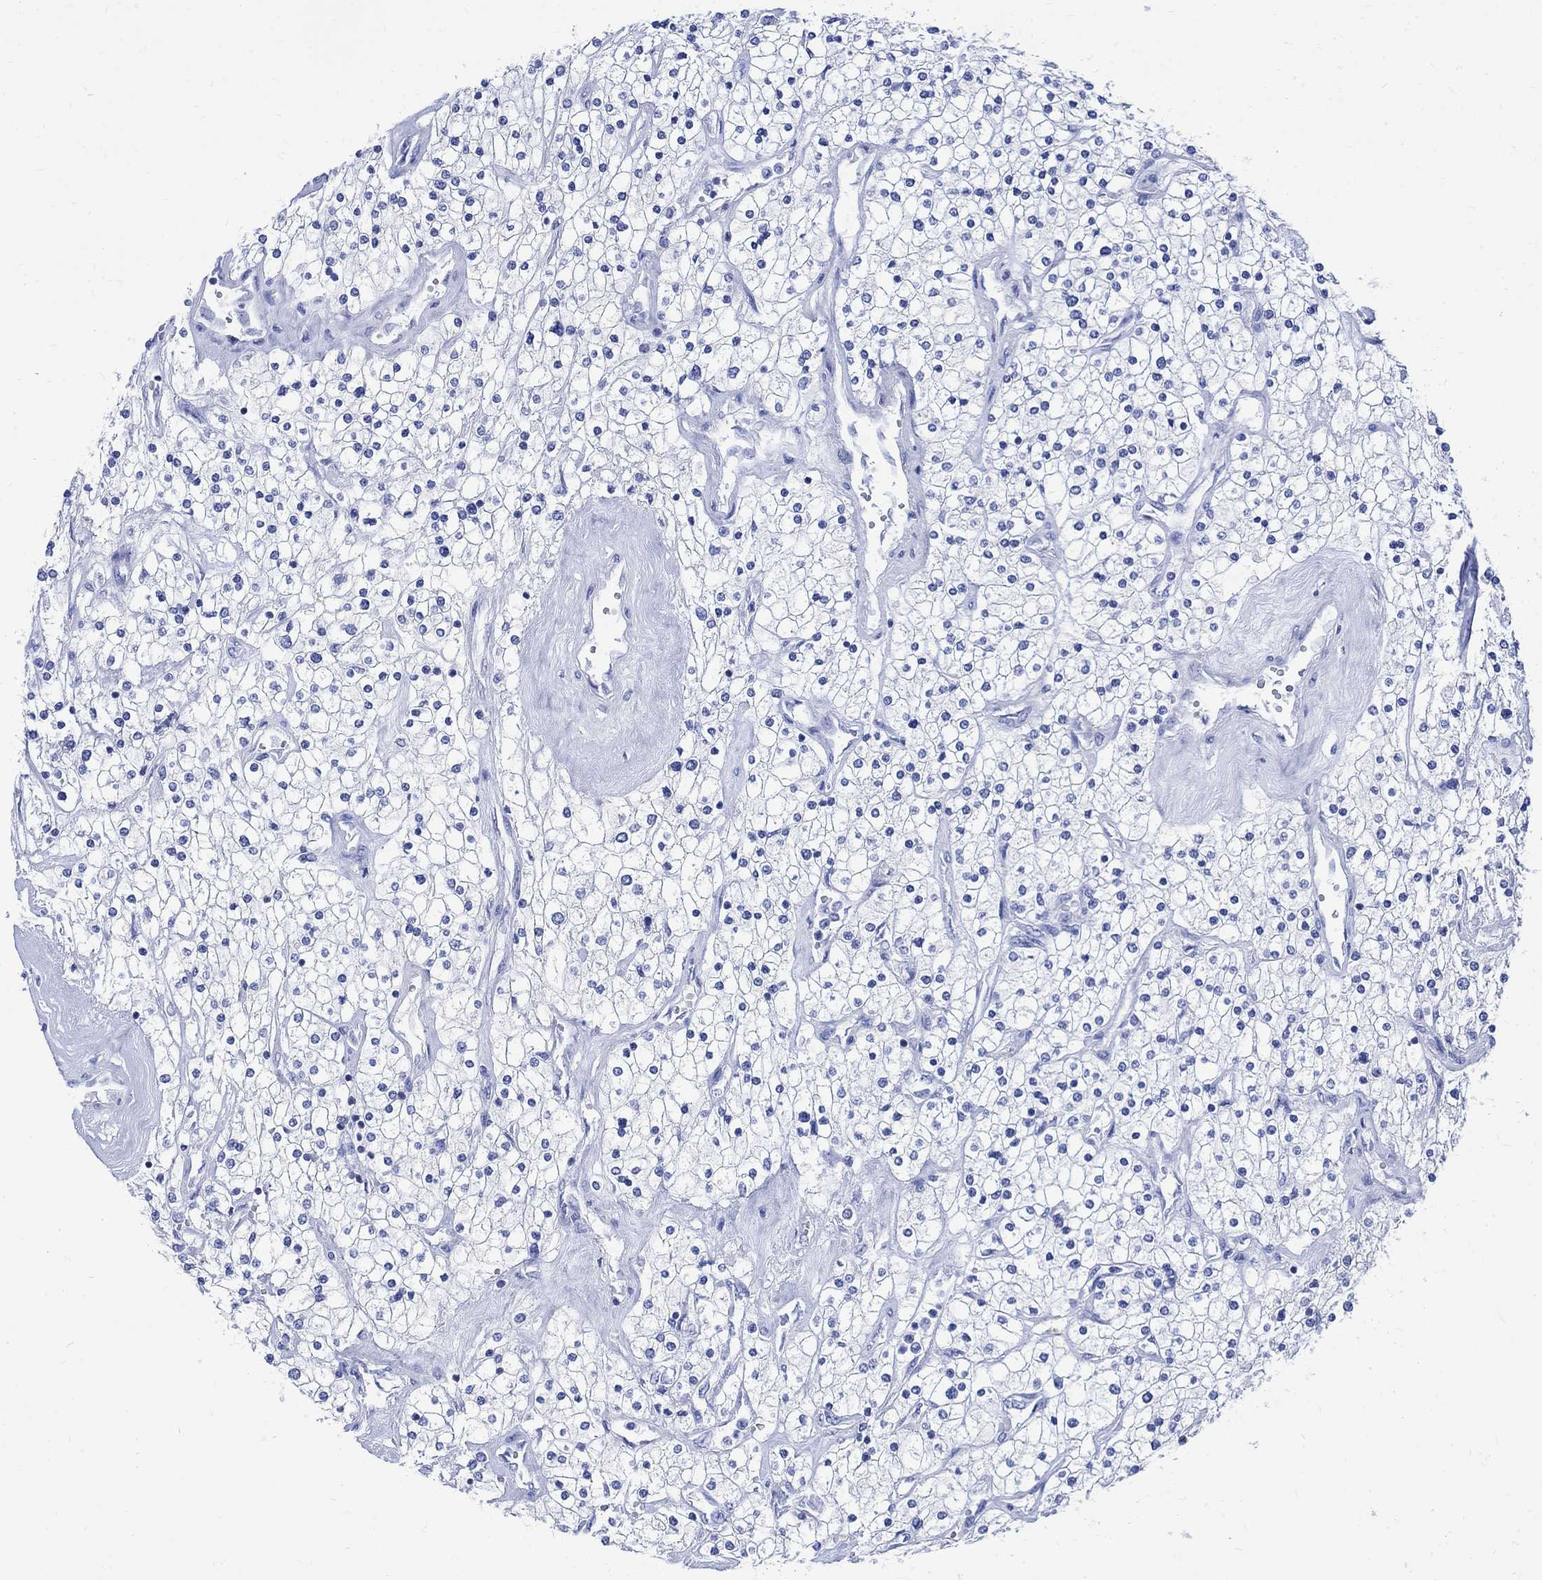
{"staining": {"intensity": "negative", "quantity": "none", "location": "none"}, "tissue": "renal cancer", "cell_type": "Tumor cells", "image_type": "cancer", "snomed": [{"axis": "morphology", "description": "Adenocarcinoma, NOS"}, {"axis": "topography", "description": "Kidney"}], "caption": "Tumor cells are negative for protein expression in human renal cancer (adenocarcinoma).", "gene": "CPLX2", "patient": {"sex": "male", "age": 80}}